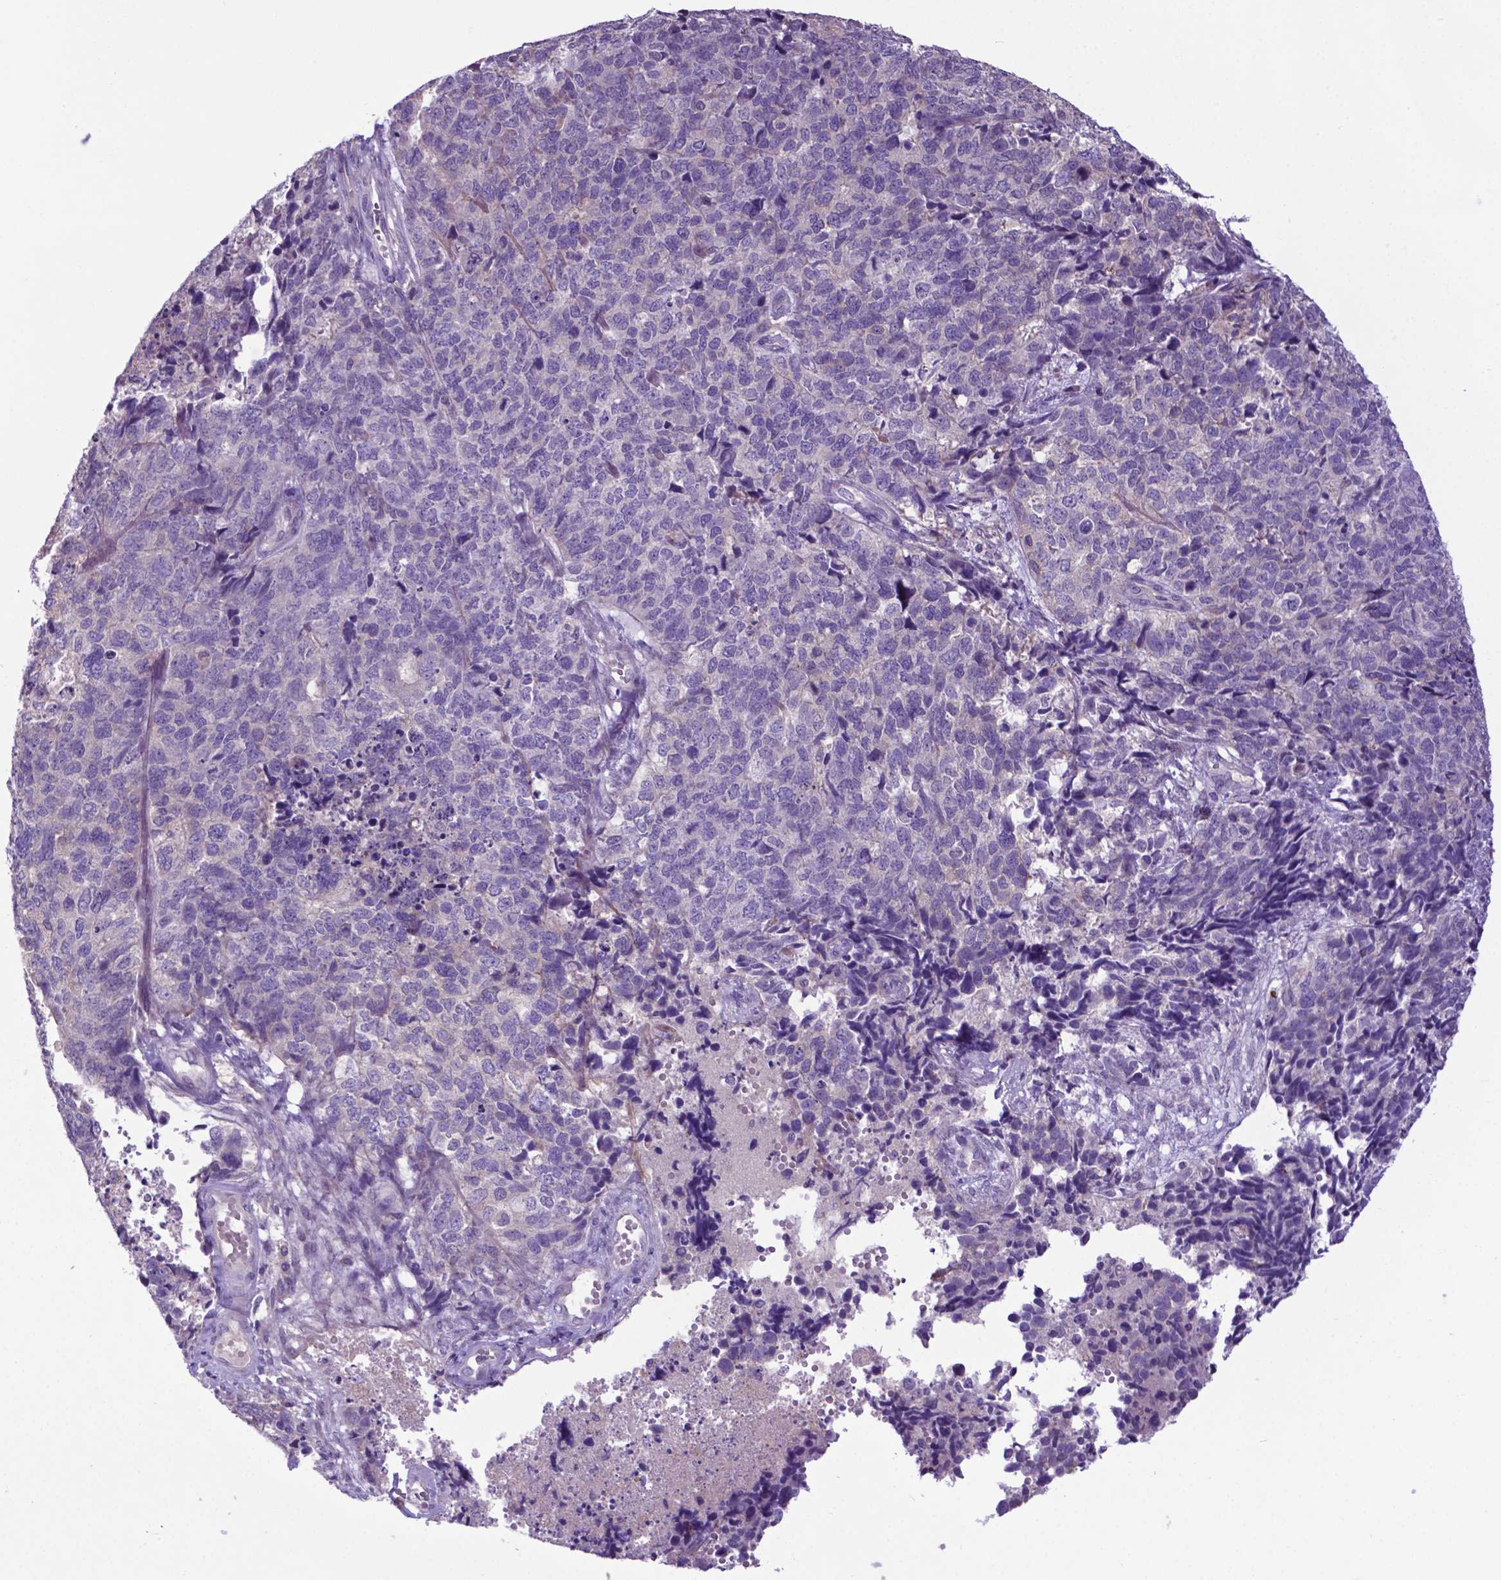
{"staining": {"intensity": "negative", "quantity": "none", "location": "none"}, "tissue": "cervical cancer", "cell_type": "Tumor cells", "image_type": "cancer", "snomed": [{"axis": "morphology", "description": "Squamous cell carcinoma, NOS"}, {"axis": "topography", "description": "Cervix"}], "caption": "Cervical cancer was stained to show a protein in brown. There is no significant expression in tumor cells.", "gene": "ADRA2B", "patient": {"sex": "female", "age": 63}}